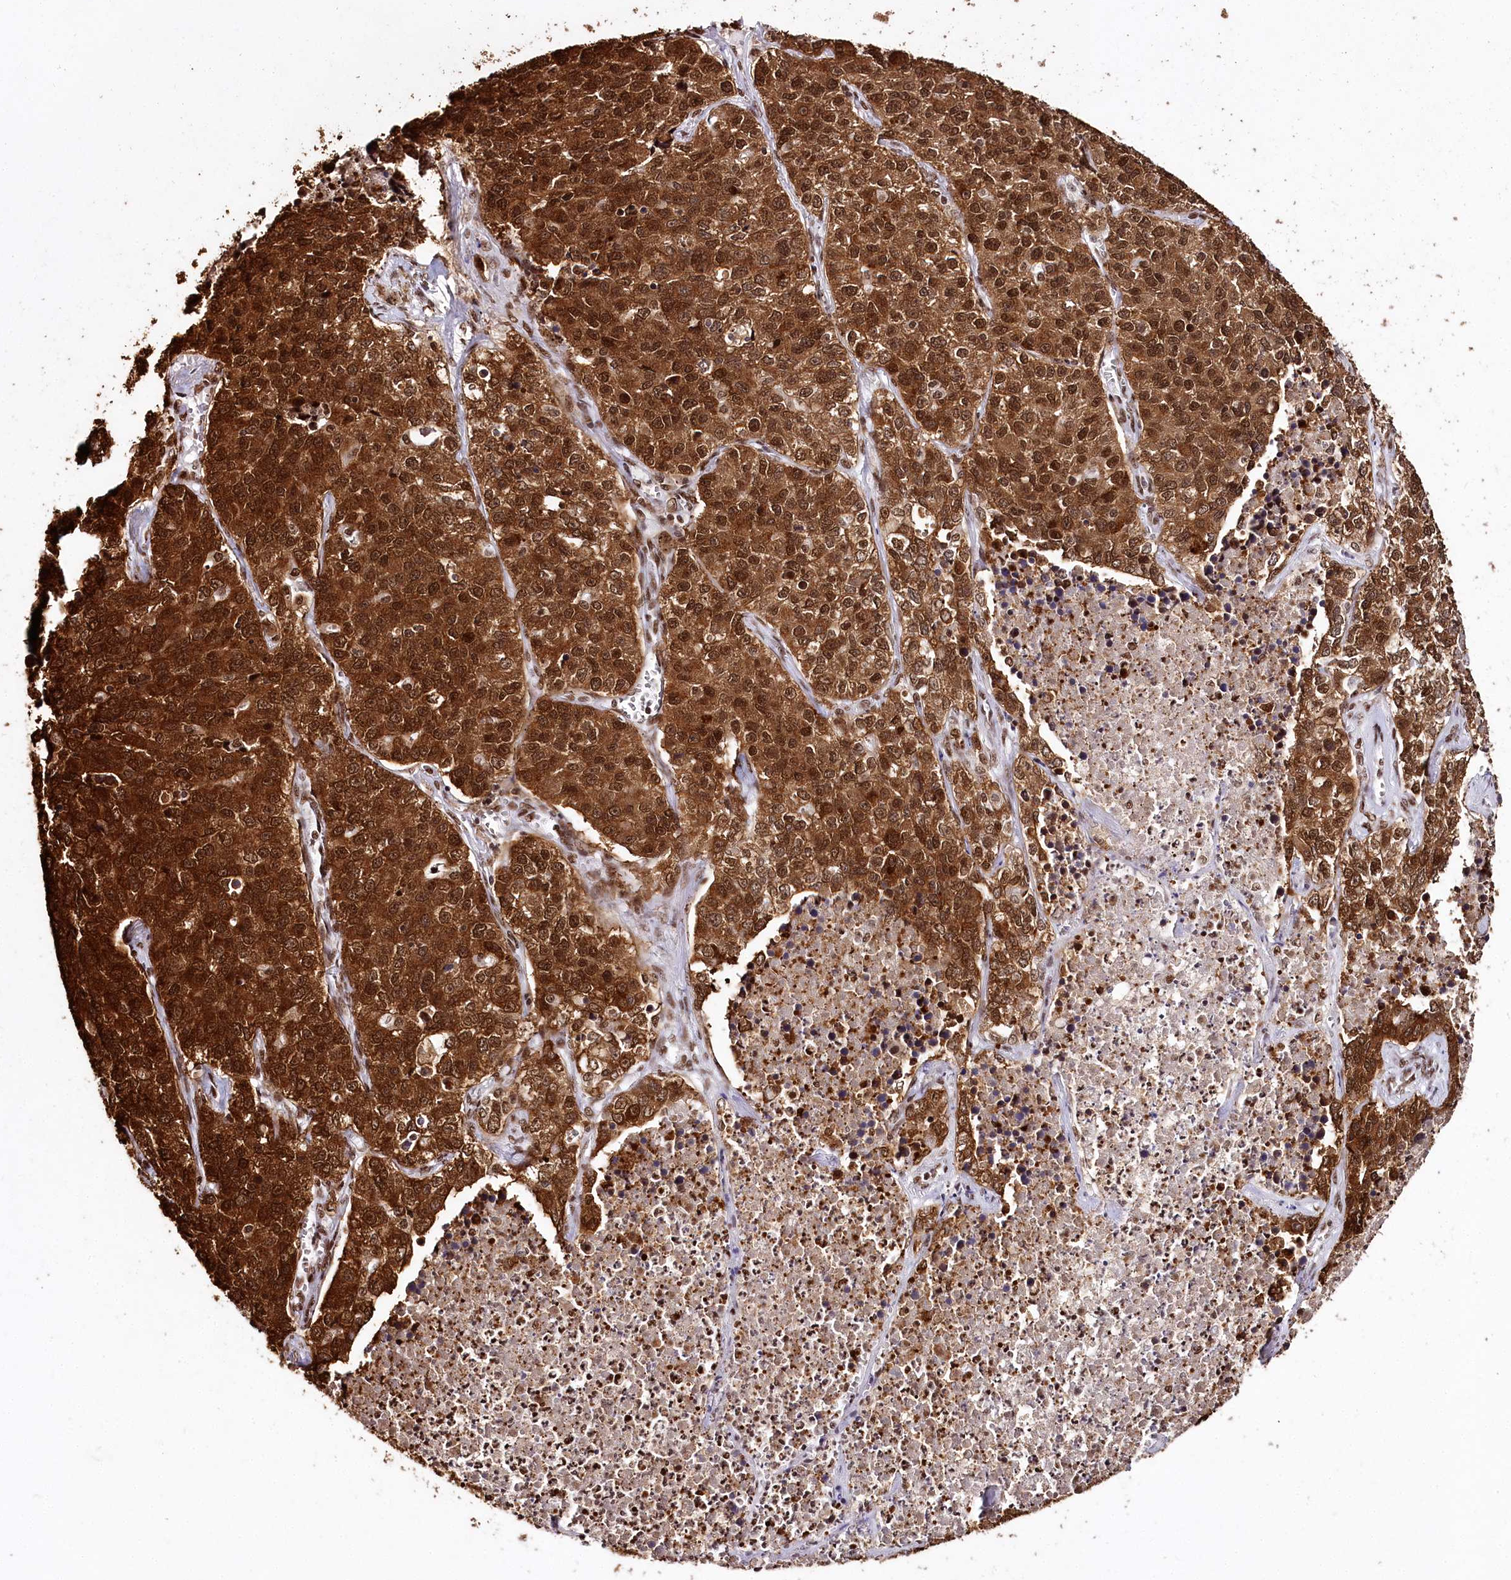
{"staining": {"intensity": "strong", "quantity": ">75%", "location": "cytoplasmic/membranous,nuclear"}, "tissue": "lung cancer", "cell_type": "Tumor cells", "image_type": "cancer", "snomed": [{"axis": "morphology", "description": "Adenocarcinoma, NOS"}, {"axis": "topography", "description": "Lung"}], "caption": "Human lung cancer (adenocarcinoma) stained with a brown dye shows strong cytoplasmic/membranous and nuclear positive expression in approximately >75% of tumor cells.", "gene": "SMARCE1", "patient": {"sex": "male", "age": 49}}